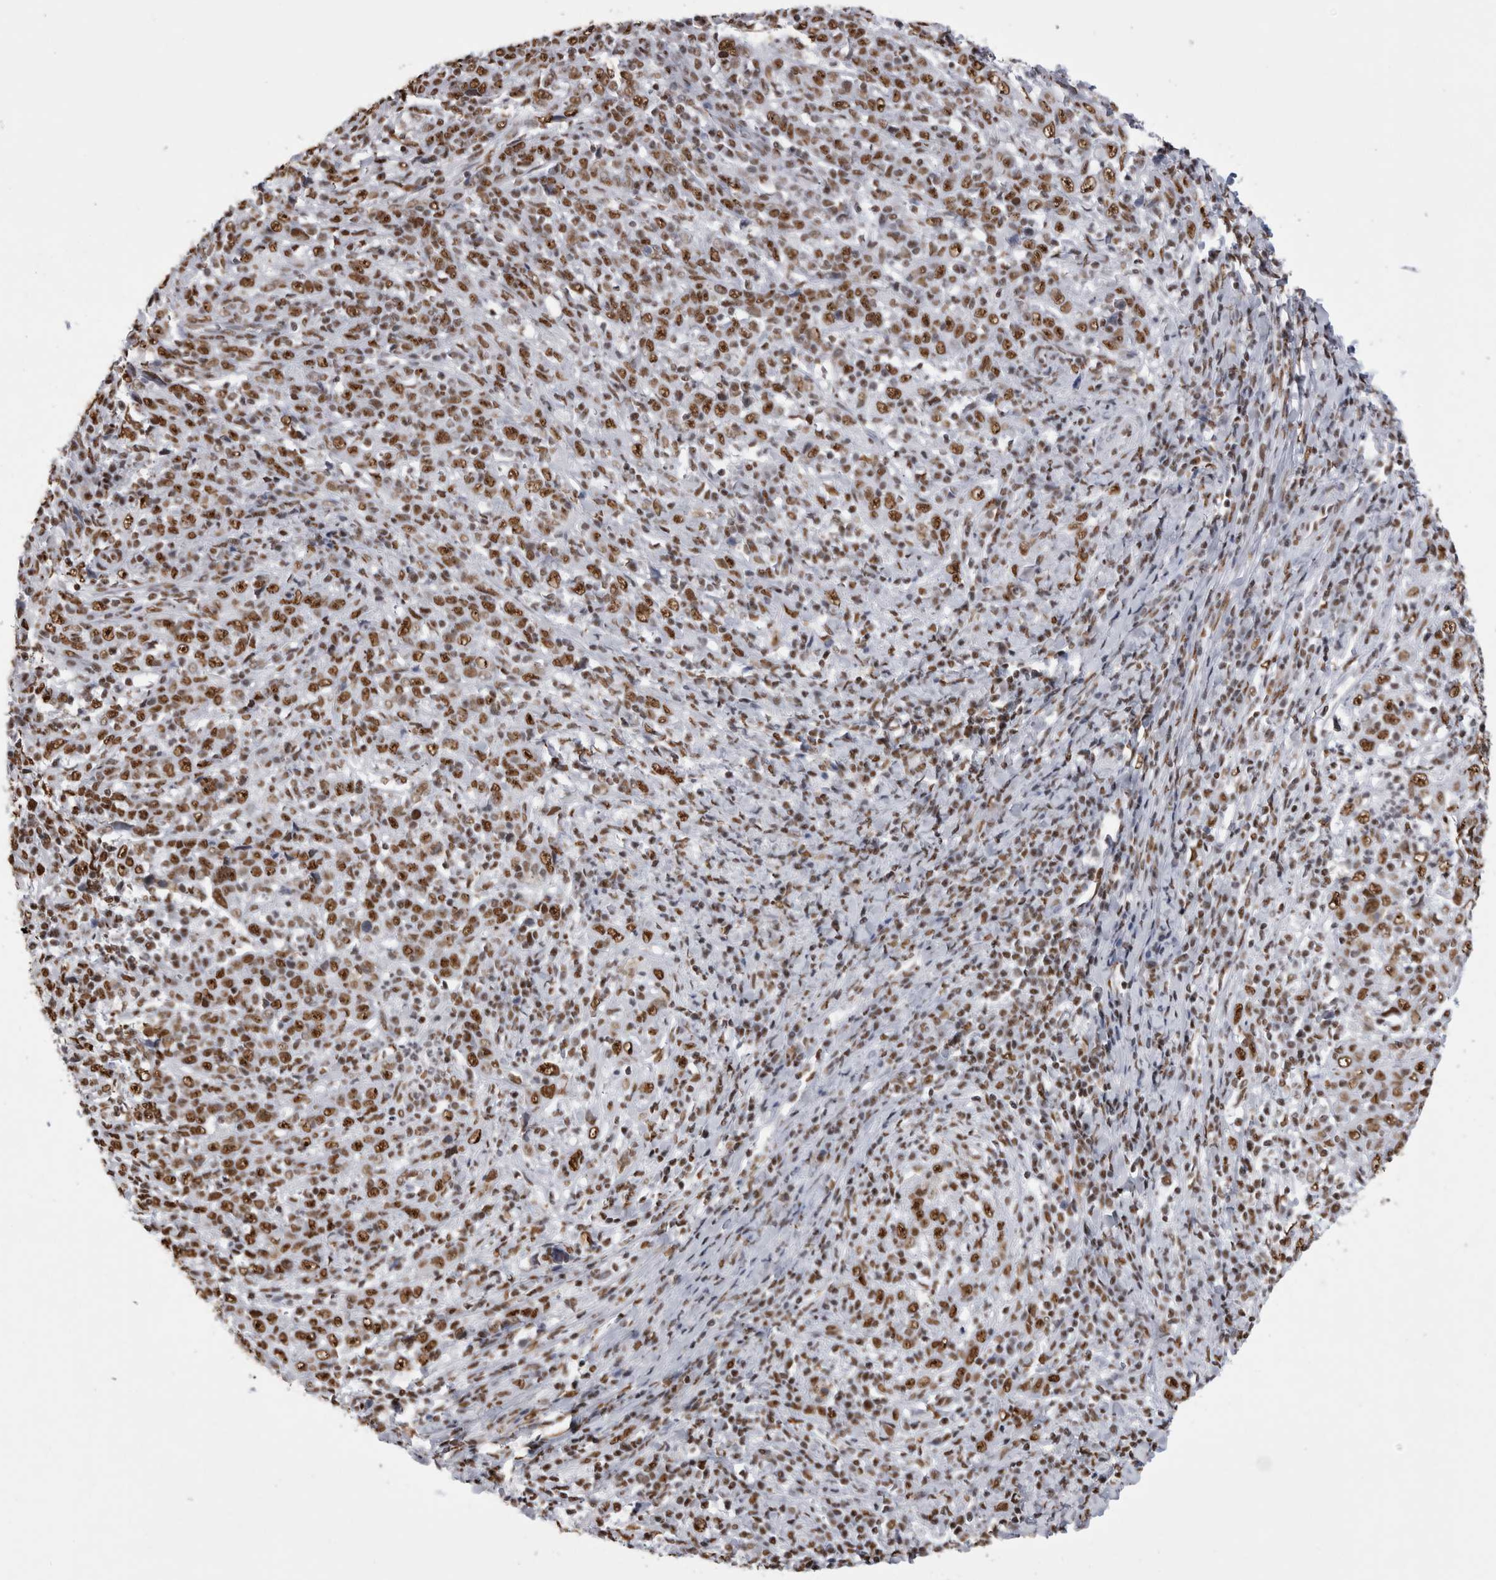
{"staining": {"intensity": "strong", "quantity": ">75%", "location": "nuclear"}, "tissue": "cervical cancer", "cell_type": "Tumor cells", "image_type": "cancer", "snomed": [{"axis": "morphology", "description": "Squamous cell carcinoma, NOS"}, {"axis": "topography", "description": "Cervix"}], "caption": "Approximately >75% of tumor cells in human cervical cancer (squamous cell carcinoma) show strong nuclear protein positivity as visualized by brown immunohistochemical staining.", "gene": "ALPK3", "patient": {"sex": "female", "age": 46}}